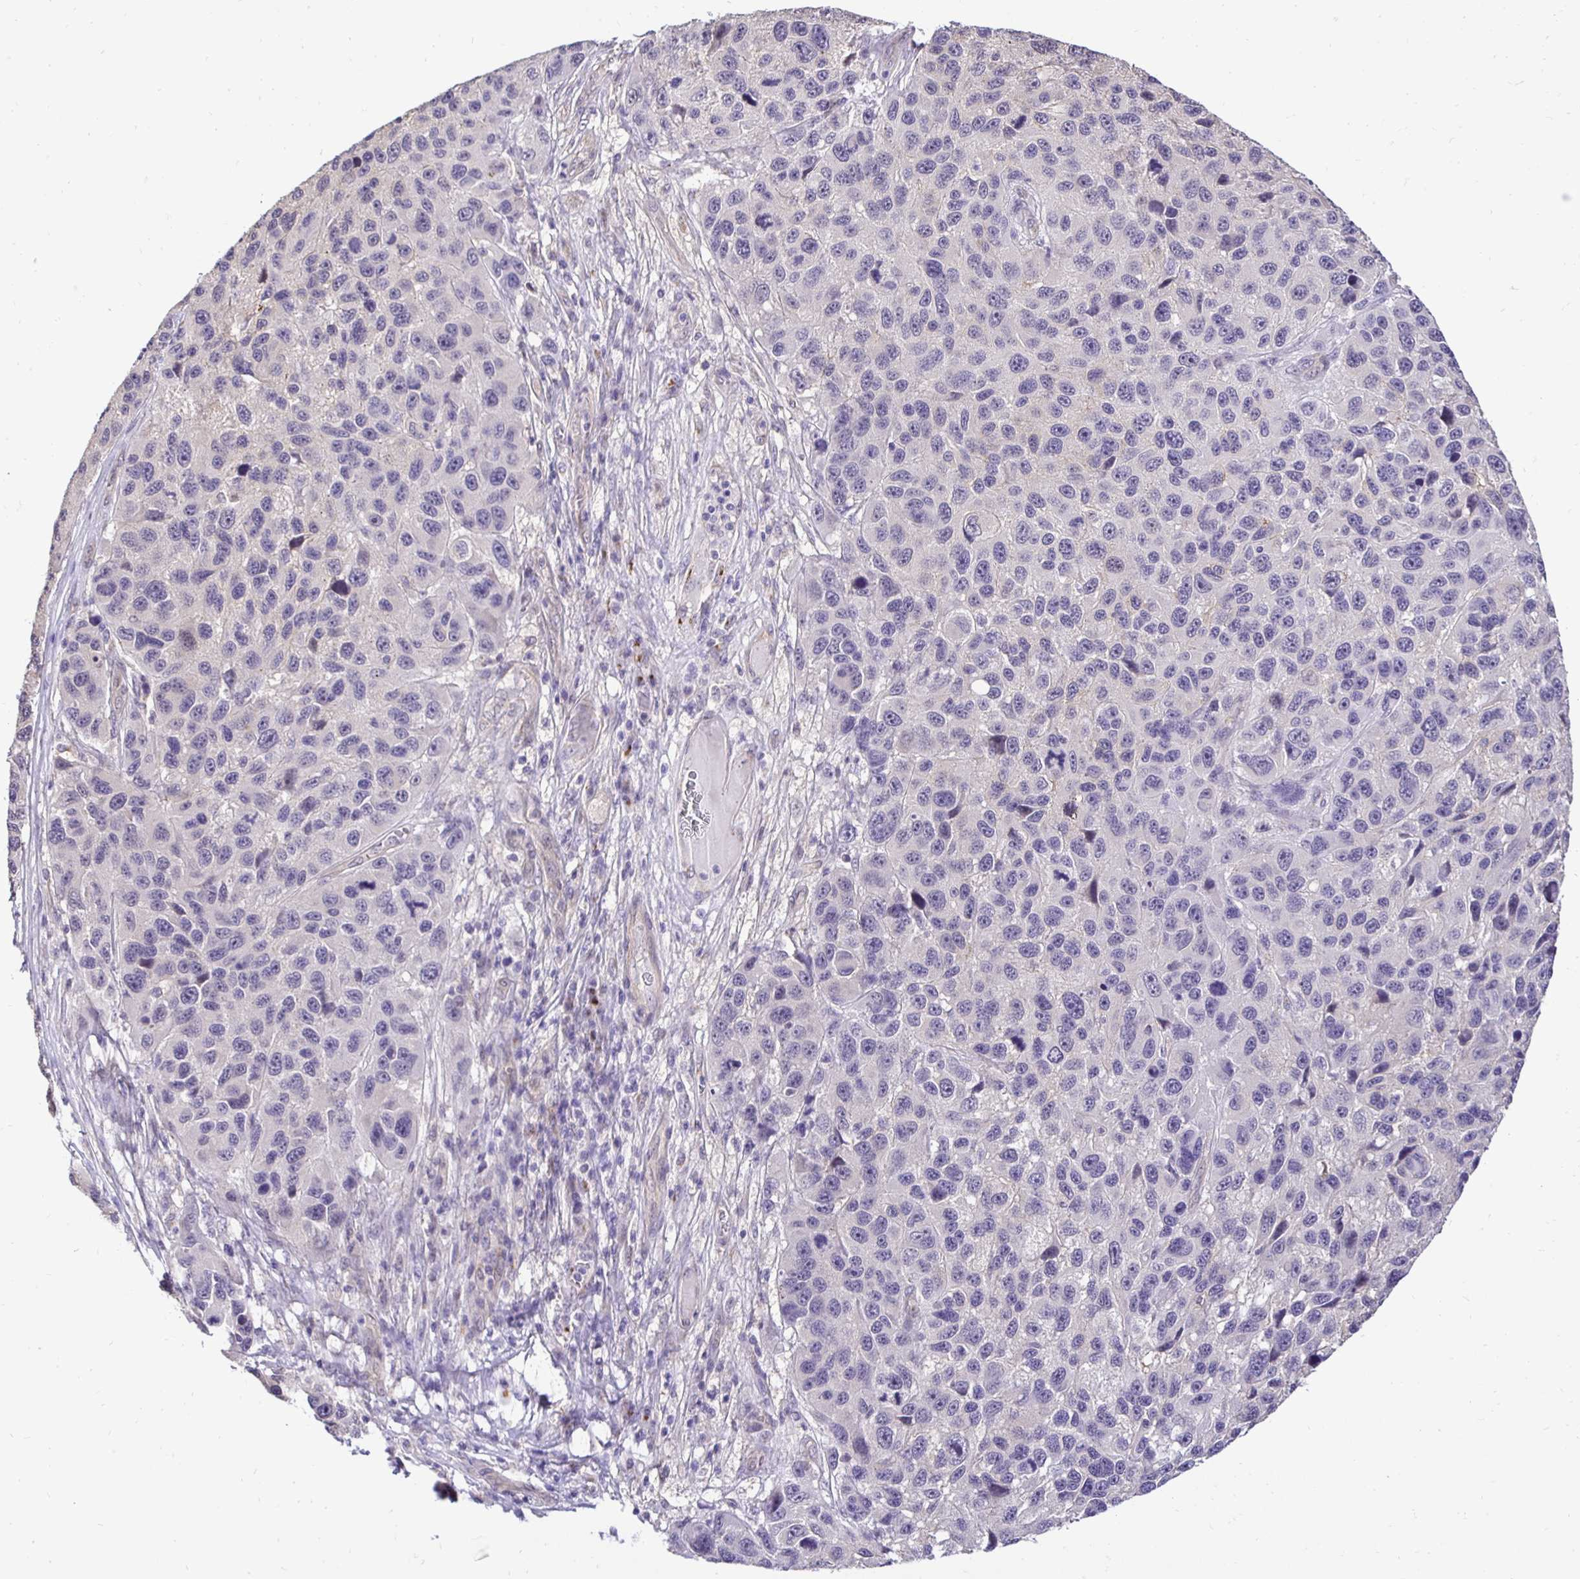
{"staining": {"intensity": "negative", "quantity": "none", "location": "none"}, "tissue": "melanoma", "cell_type": "Tumor cells", "image_type": "cancer", "snomed": [{"axis": "morphology", "description": "Malignant melanoma, NOS"}, {"axis": "topography", "description": "Skin"}], "caption": "Histopathology image shows no protein expression in tumor cells of malignant melanoma tissue.", "gene": "SLC9A1", "patient": {"sex": "male", "age": 53}}